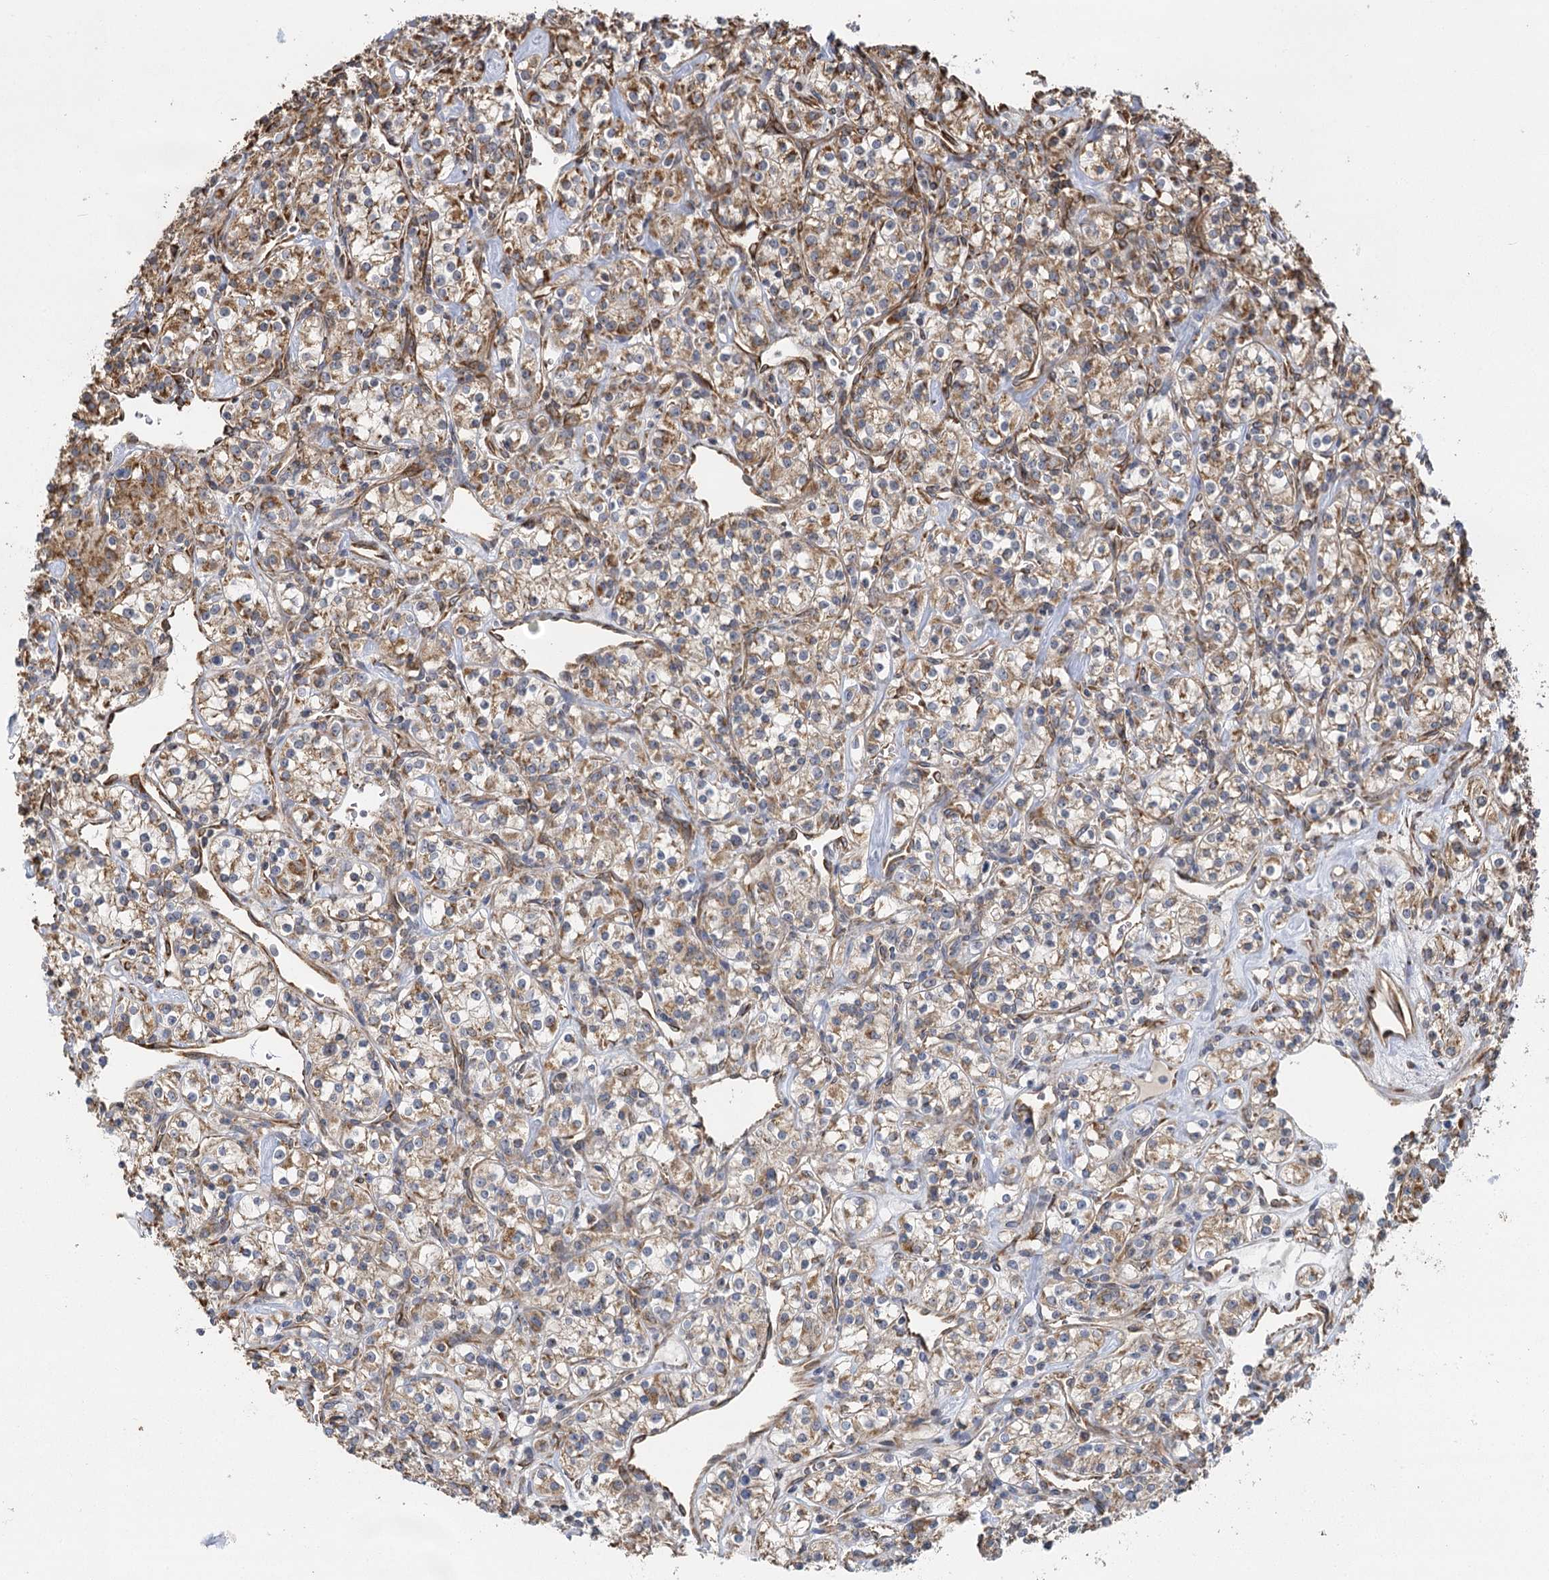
{"staining": {"intensity": "moderate", "quantity": ">75%", "location": "cytoplasmic/membranous"}, "tissue": "renal cancer", "cell_type": "Tumor cells", "image_type": "cancer", "snomed": [{"axis": "morphology", "description": "Adenocarcinoma, NOS"}, {"axis": "topography", "description": "Kidney"}], "caption": "The immunohistochemical stain highlights moderate cytoplasmic/membranous positivity in tumor cells of renal cancer tissue.", "gene": "IL11RA", "patient": {"sex": "male", "age": 77}}